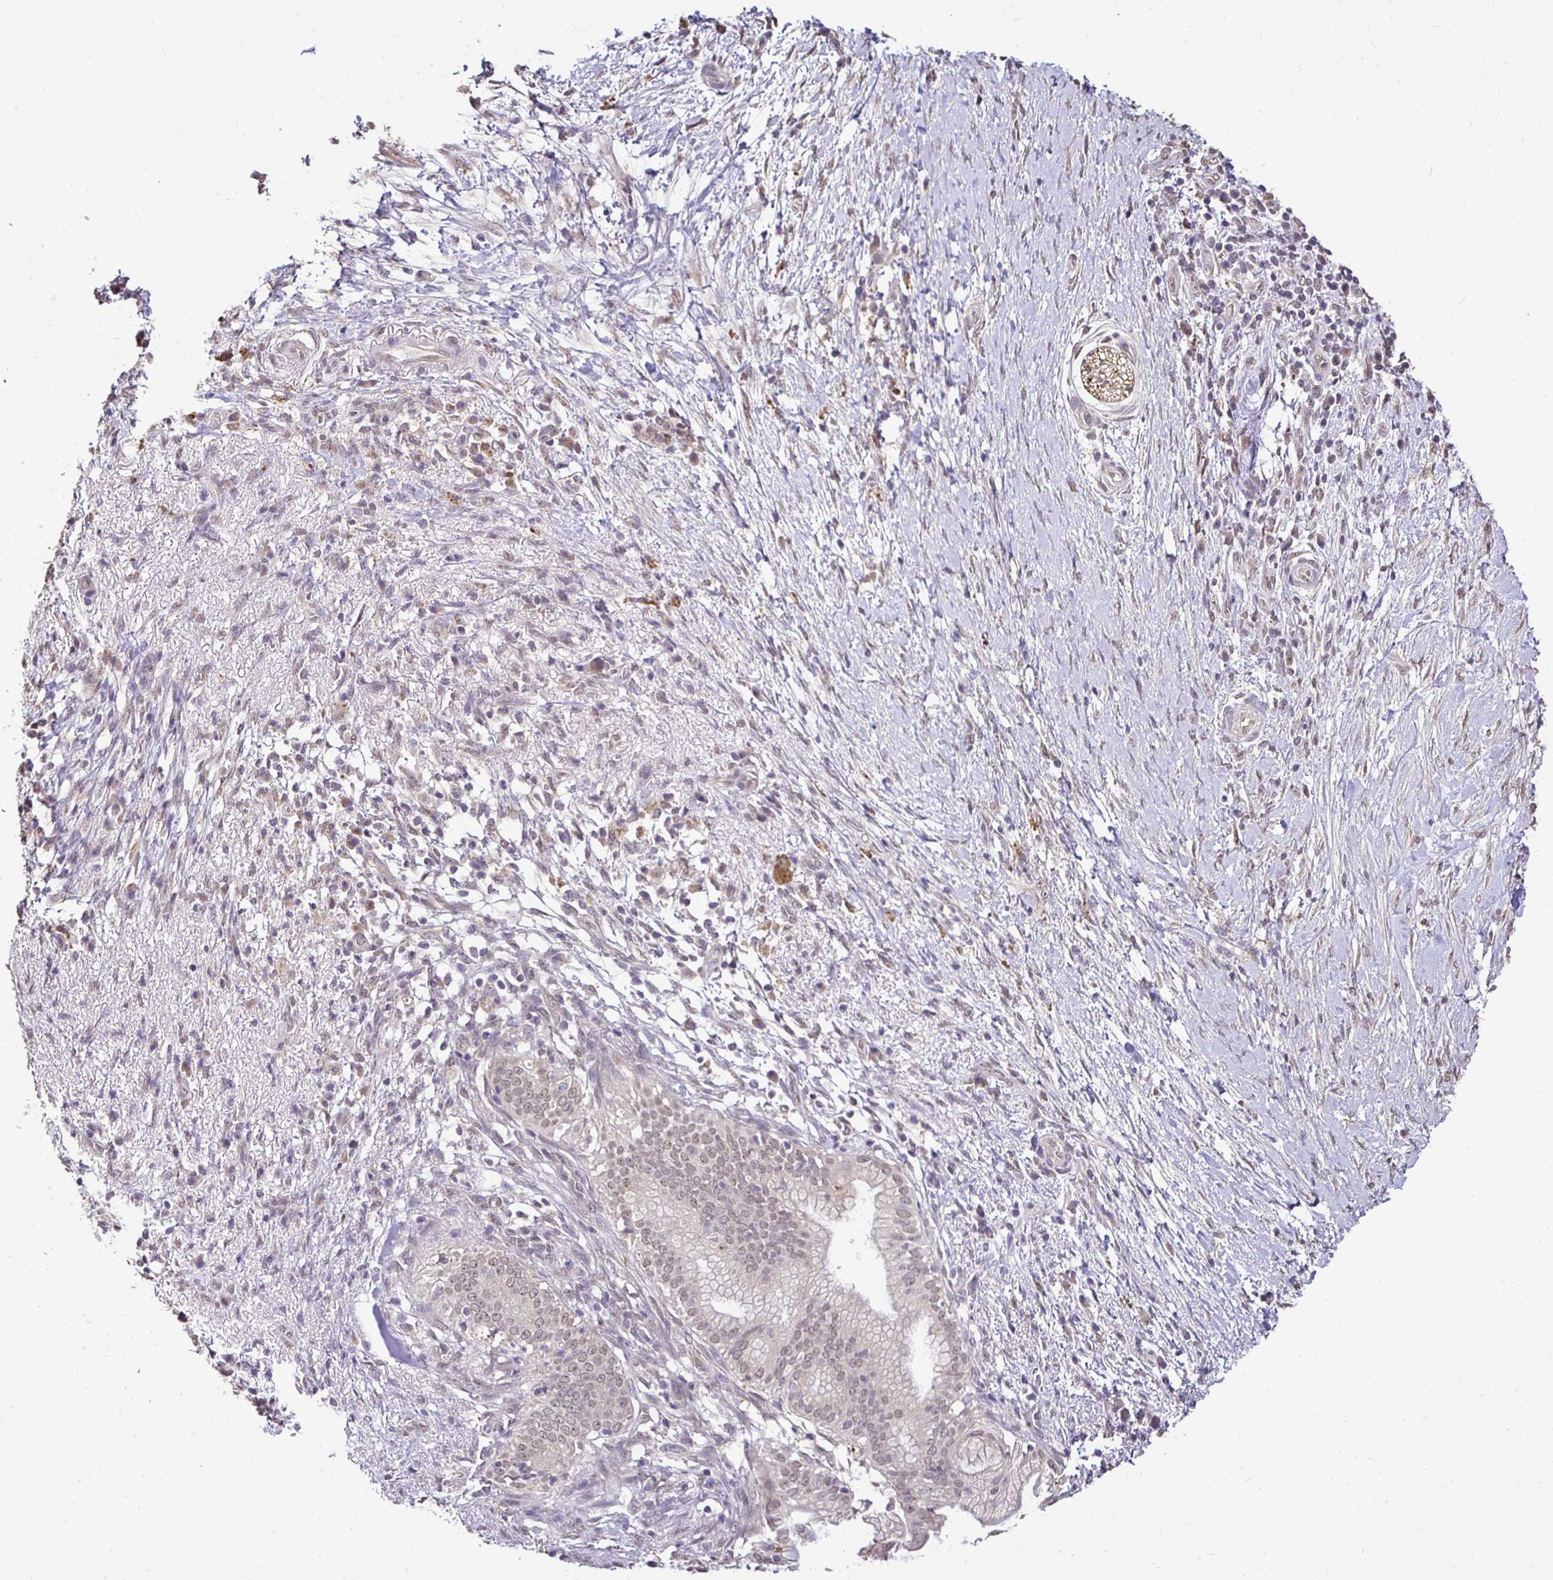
{"staining": {"intensity": "weak", "quantity": "25%-75%", "location": "nuclear"}, "tissue": "pancreatic cancer", "cell_type": "Tumor cells", "image_type": "cancer", "snomed": [{"axis": "morphology", "description": "Adenocarcinoma, NOS"}, {"axis": "topography", "description": "Pancreas"}], "caption": "Immunohistochemical staining of human pancreatic cancer displays low levels of weak nuclear protein positivity in about 25%-75% of tumor cells.", "gene": "RHEBL1", "patient": {"sex": "female", "age": 72}}